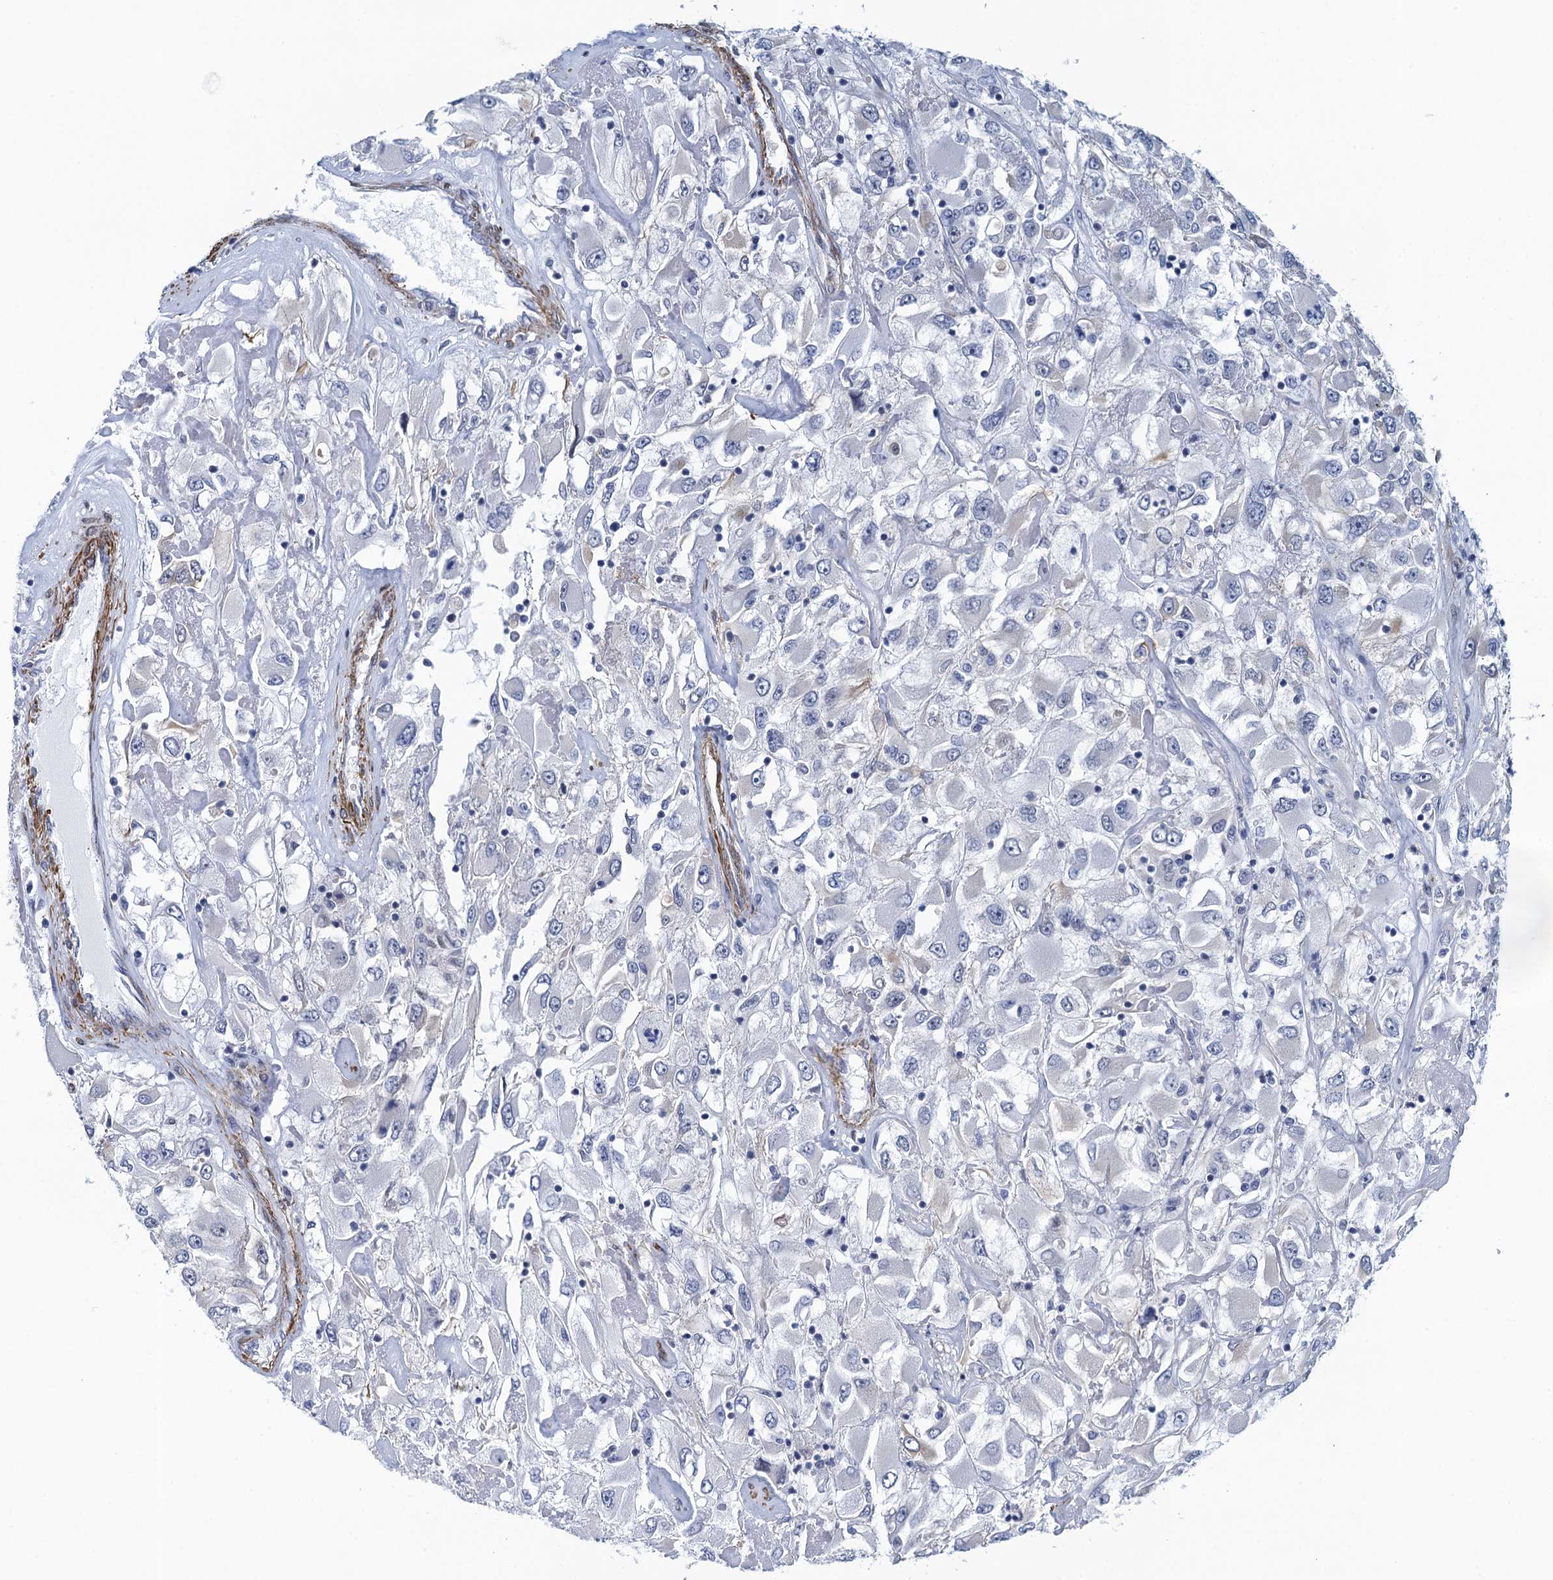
{"staining": {"intensity": "negative", "quantity": "none", "location": "none"}, "tissue": "renal cancer", "cell_type": "Tumor cells", "image_type": "cancer", "snomed": [{"axis": "morphology", "description": "Adenocarcinoma, NOS"}, {"axis": "topography", "description": "Kidney"}], "caption": "A photomicrograph of adenocarcinoma (renal) stained for a protein reveals no brown staining in tumor cells. (Immunohistochemistry (ihc), brightfield microscopy, high magnification).", "gene": "ALG2", "patient": {"sex": "female", "age": 52}}